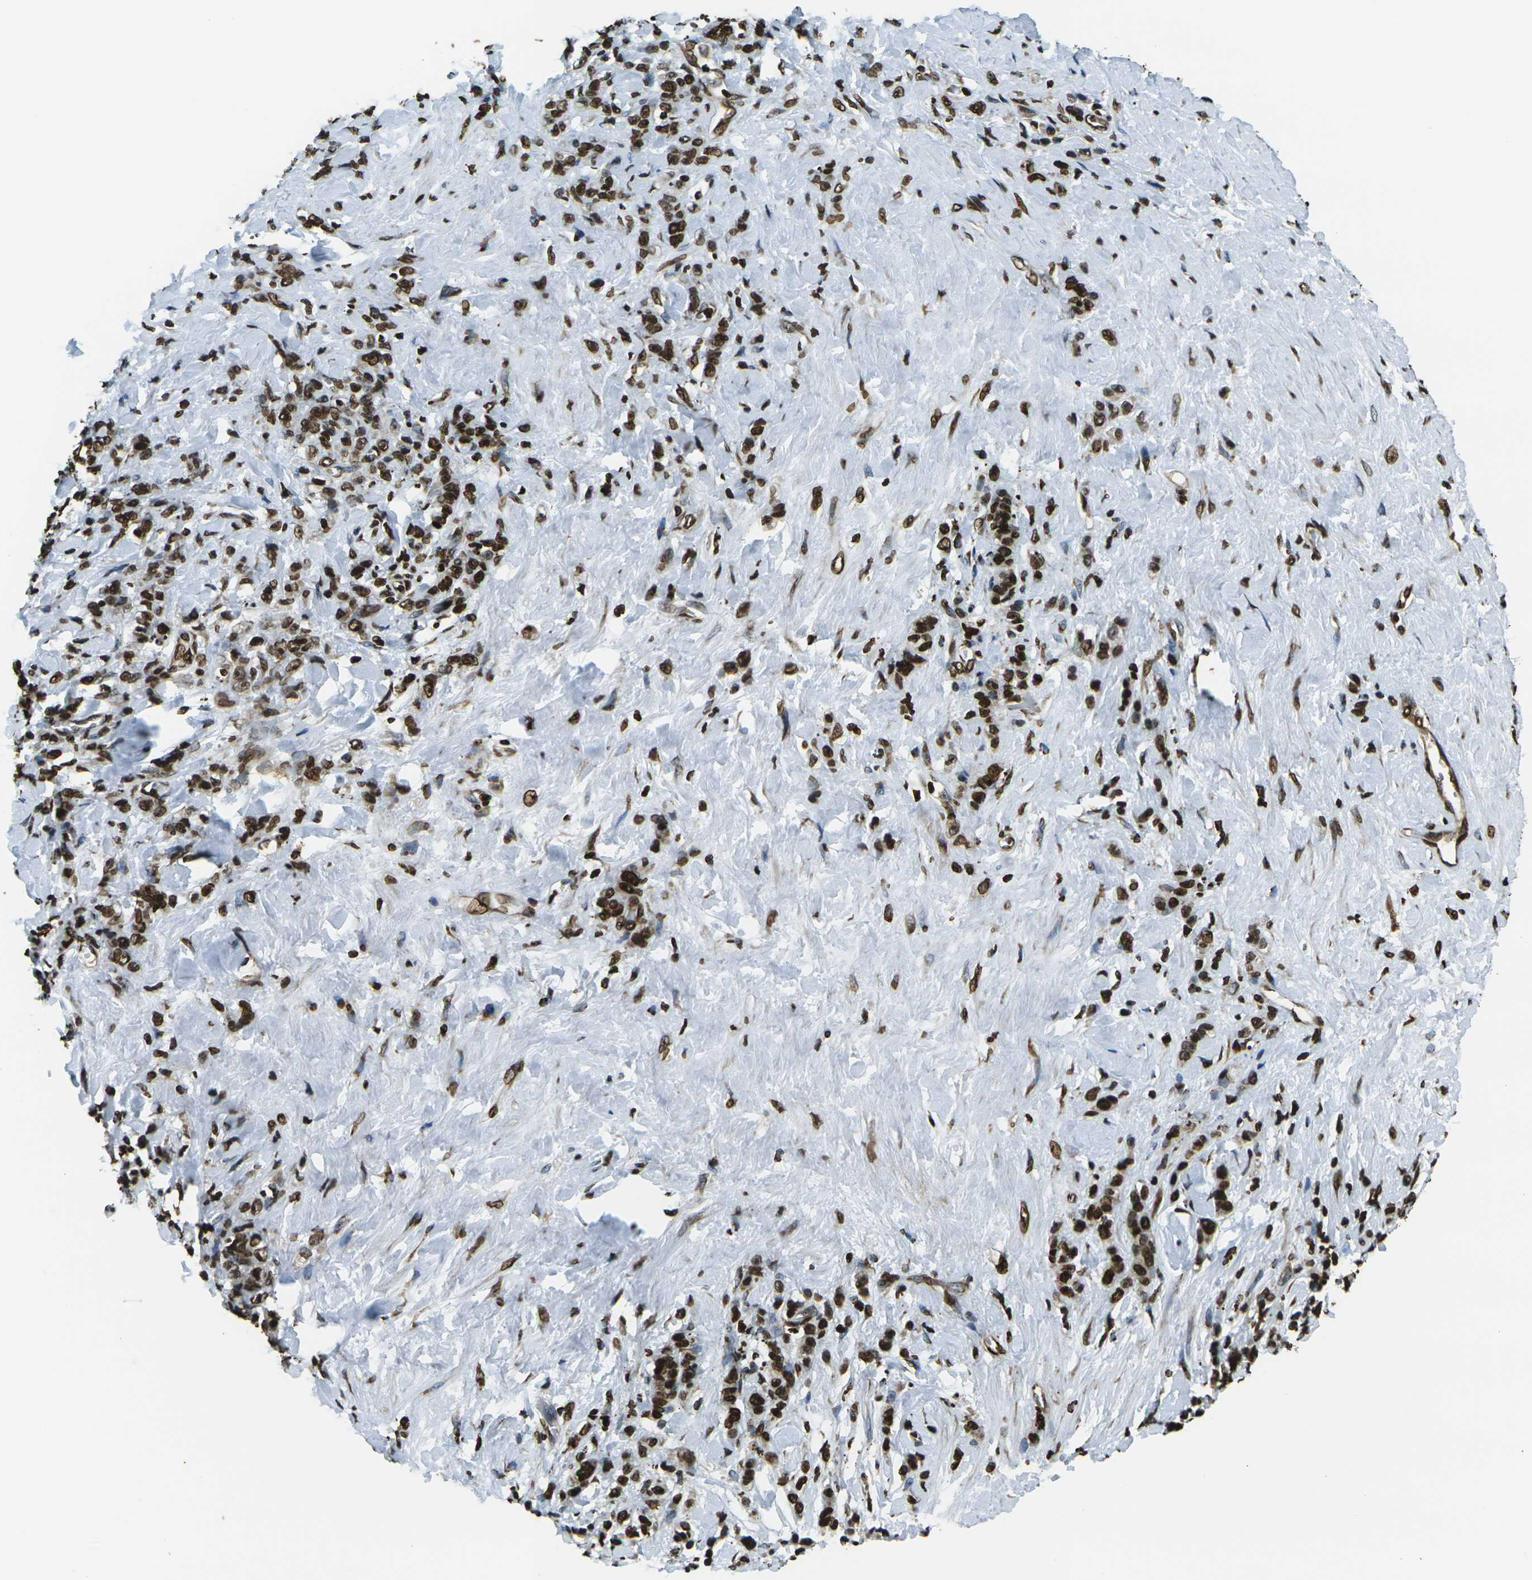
{"staining": {"intensity": "strong", "quantity": ">75%", "location": "nuclear"}, "tissue": "stomach cancer", "cell_type": "Tumor cells", "image_type": "cancer", "snomed": [{"axis": "morphology", "description": "Adenocarcinoma, NOS"}, {"axis": "topography", "description": "Stomach"}], "caption": "Immunohistochemistry (IHC) (DAB) staining of human stomach adenocarcinoma displays strong nuclear protein expression in about >75% of tumor cells.", "gene": "H1-2", "patient": {"sex": "male", "age": 82}}